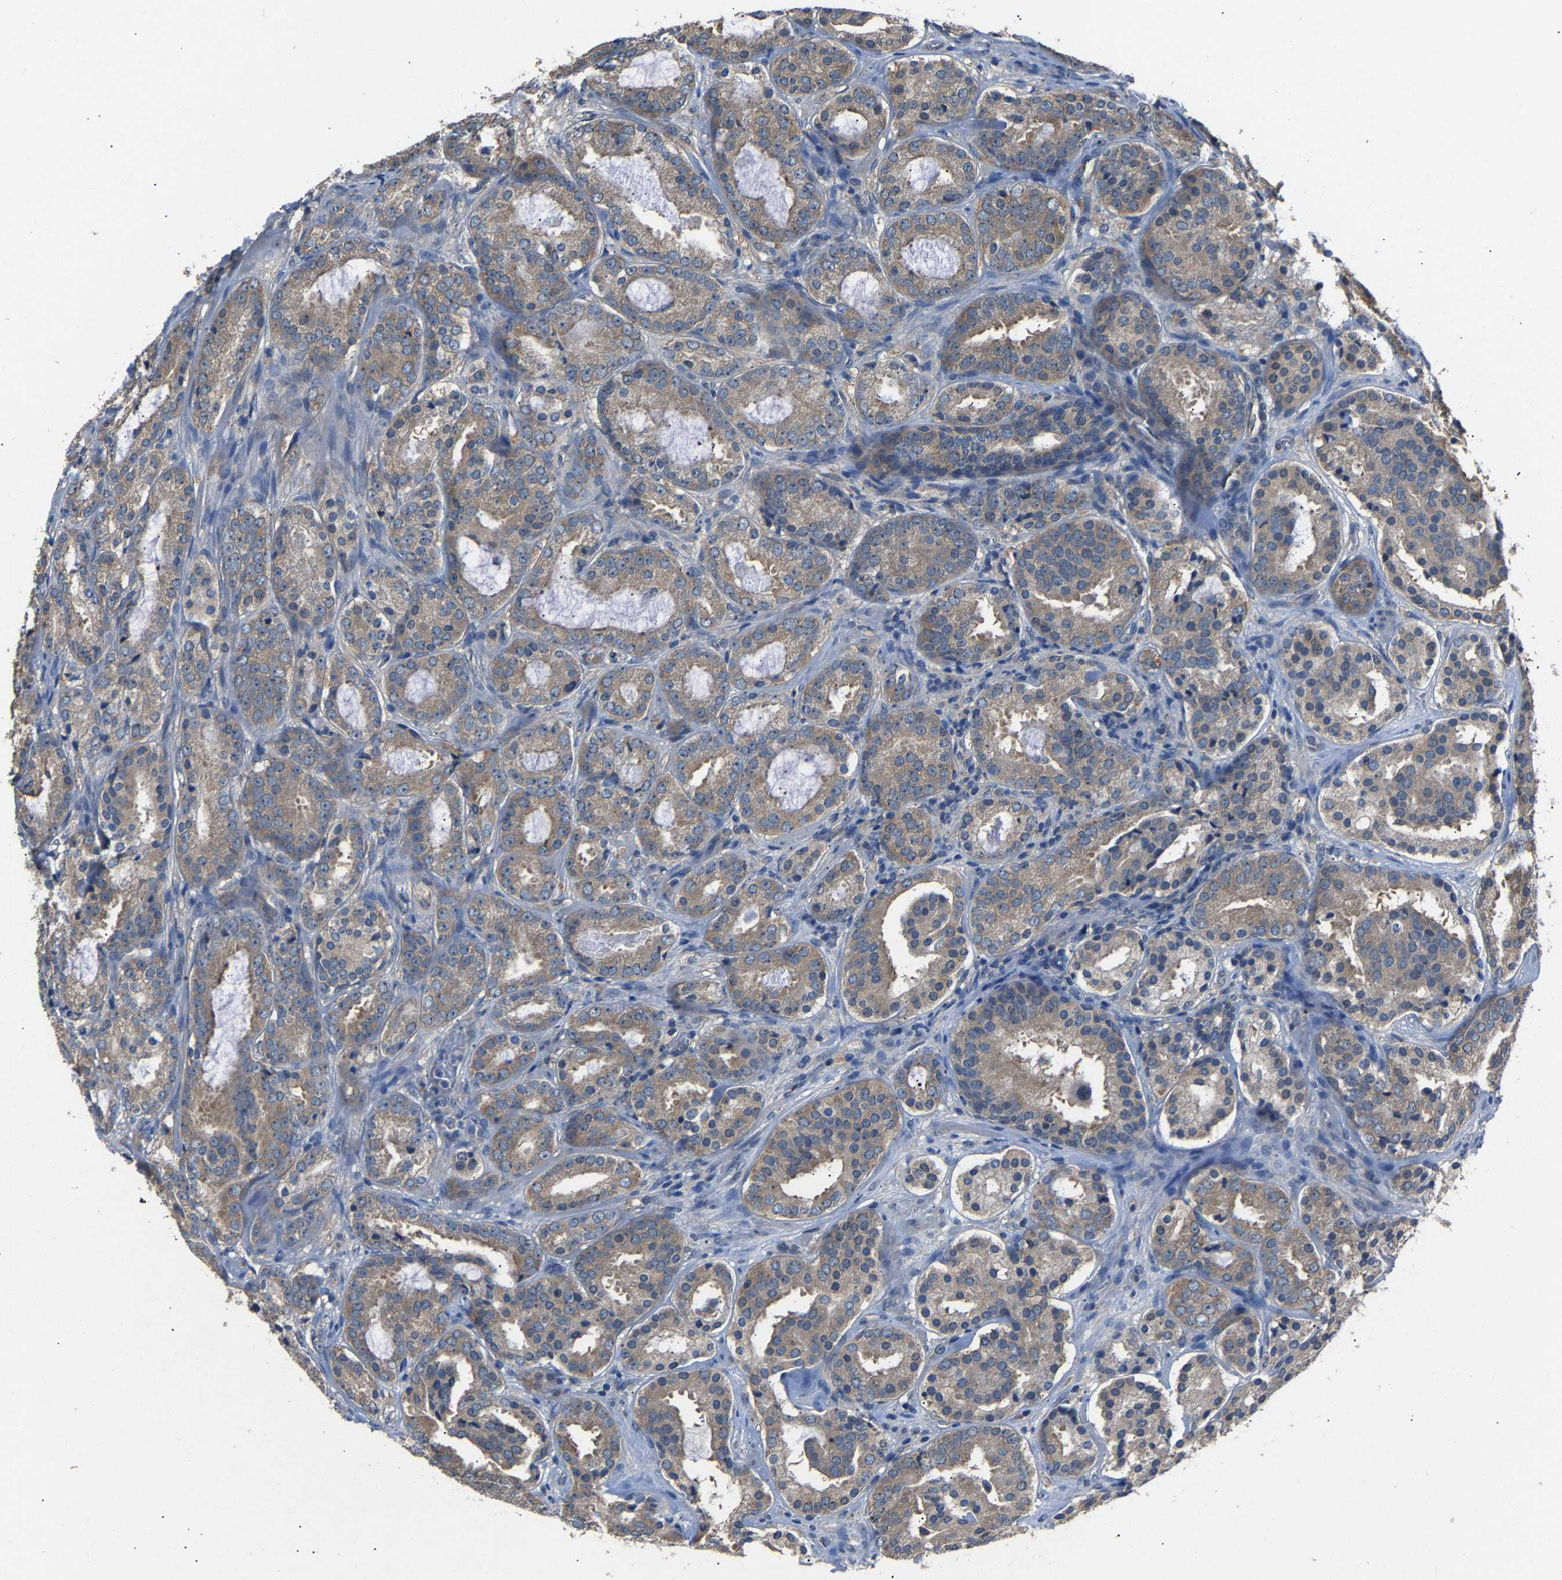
{"staining": {"intensity": "weak", "quantity": ">75%", "location": "cytoplasmic/membranous"}, "tissue": "prostate cancer", "cell_type": "Tumor cells", "image_type": "cancer", "snomed": [{"axis": "morphology", "description": "Adenocarcinoma, Low grade"}, {"axis": "topography", "description": "Prostate"}], "caption": "High-power microscopy captured an immunohistochemistry (IHC) histopathology image of prostate cancer, revealing weak cytoplasmic/membranous expression in approximately >75% of tumor cells. (brown staining indicates protein expression, while blue staining denotes nuclei).", "gene": "ABCC9", "patient": {"sex": "male", "age": 69}}